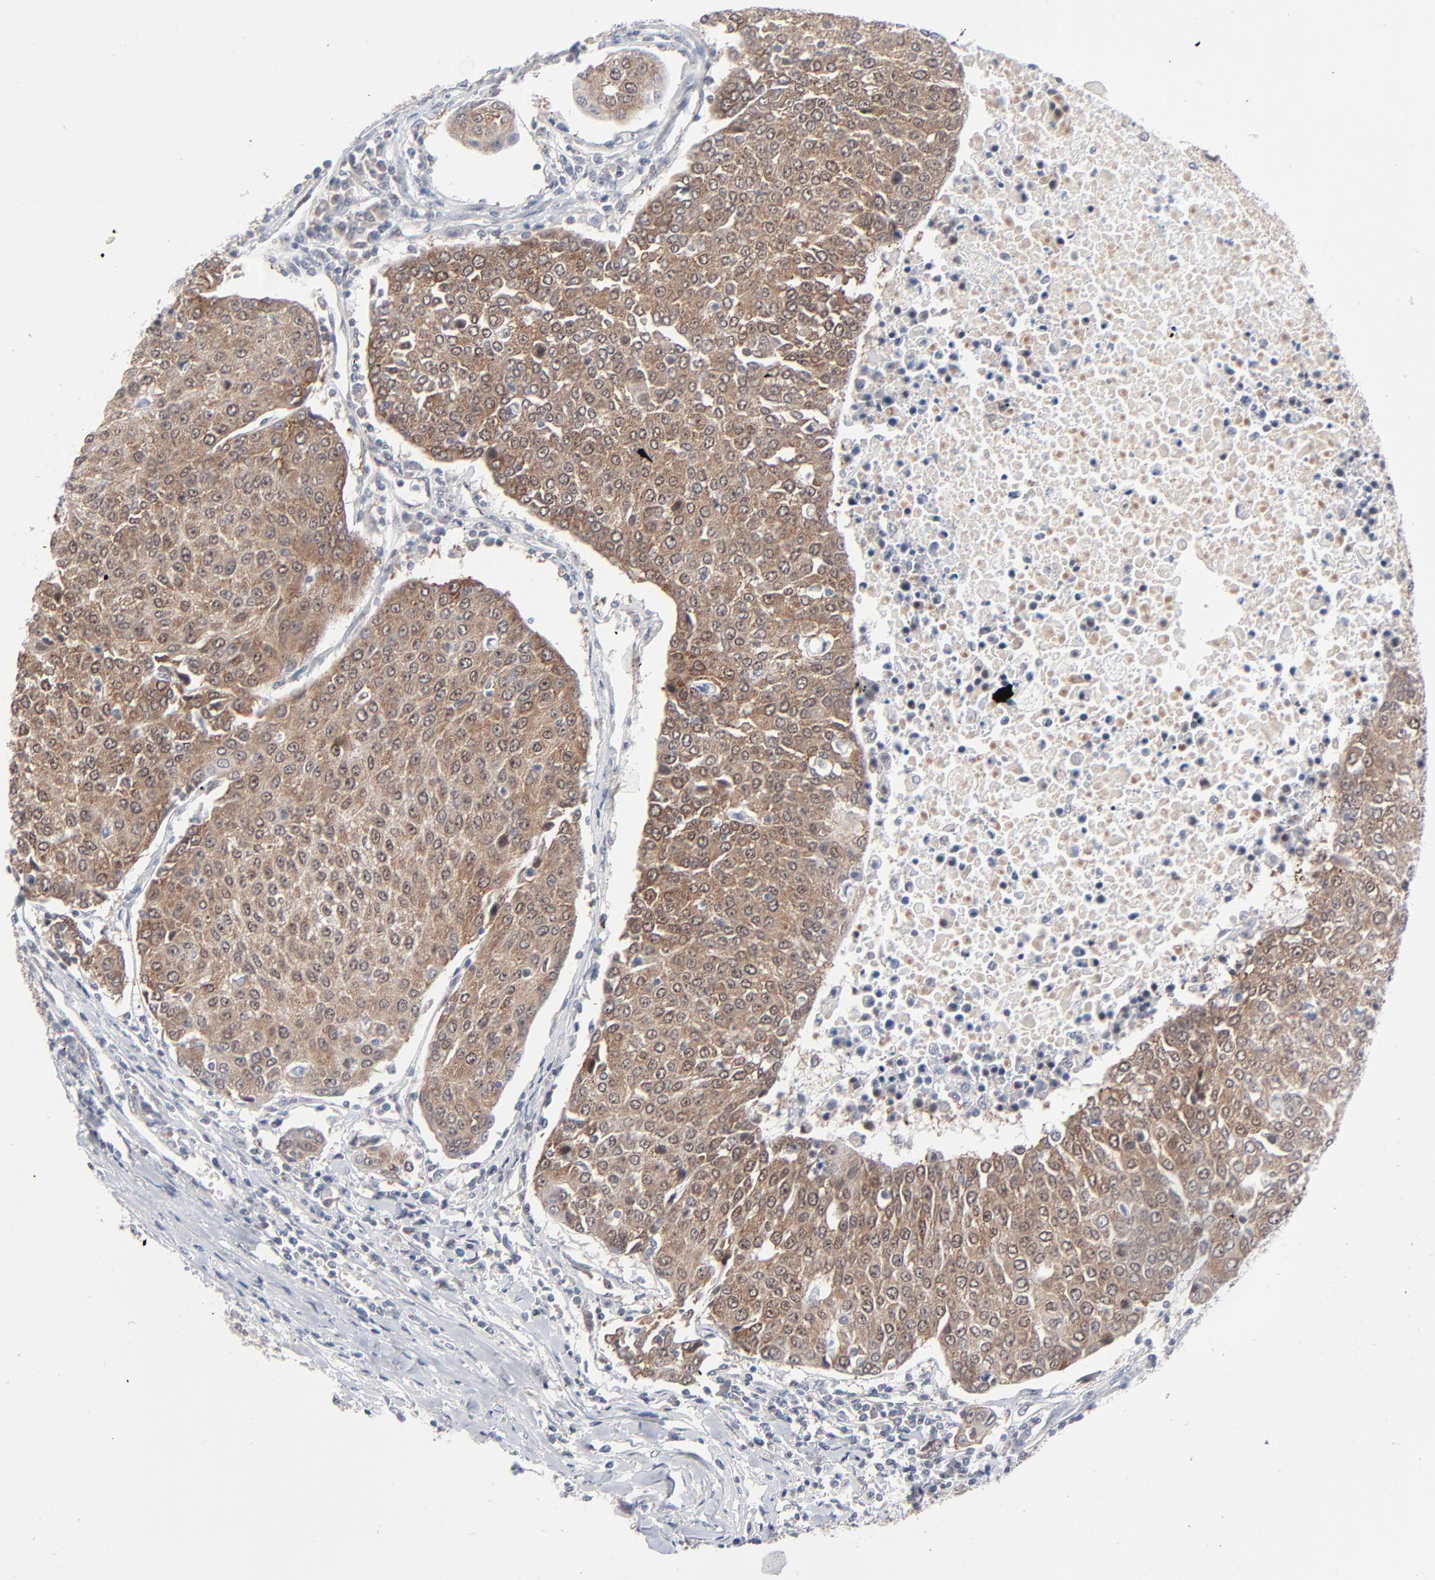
{"staining": {"intensity": "weak", "quantity": ">75%", "location": "cytoplasmic/membranous"}, "tissue": "urothelial cancer", "cell_type": "Tumor cells", "image_type": "cancer", "snomed": [{"axis": "morphology", "description": "Urothelial carcinoma, High grade"}, {"axis": "topography", "description": "Urinary bladder"}], "caption": "DAB (3,3'-diaminobenzidine) immunohistochemical staining of human urothelial cancer shows weak cytoplasmic/membranous protein staining in approximately >75% of tumor cells. (brown staining indicates protein expression, while blue staining denotes nuclei).", "gene": "RPS6KB1", "patient": {"sex": "female", "age": 85}}